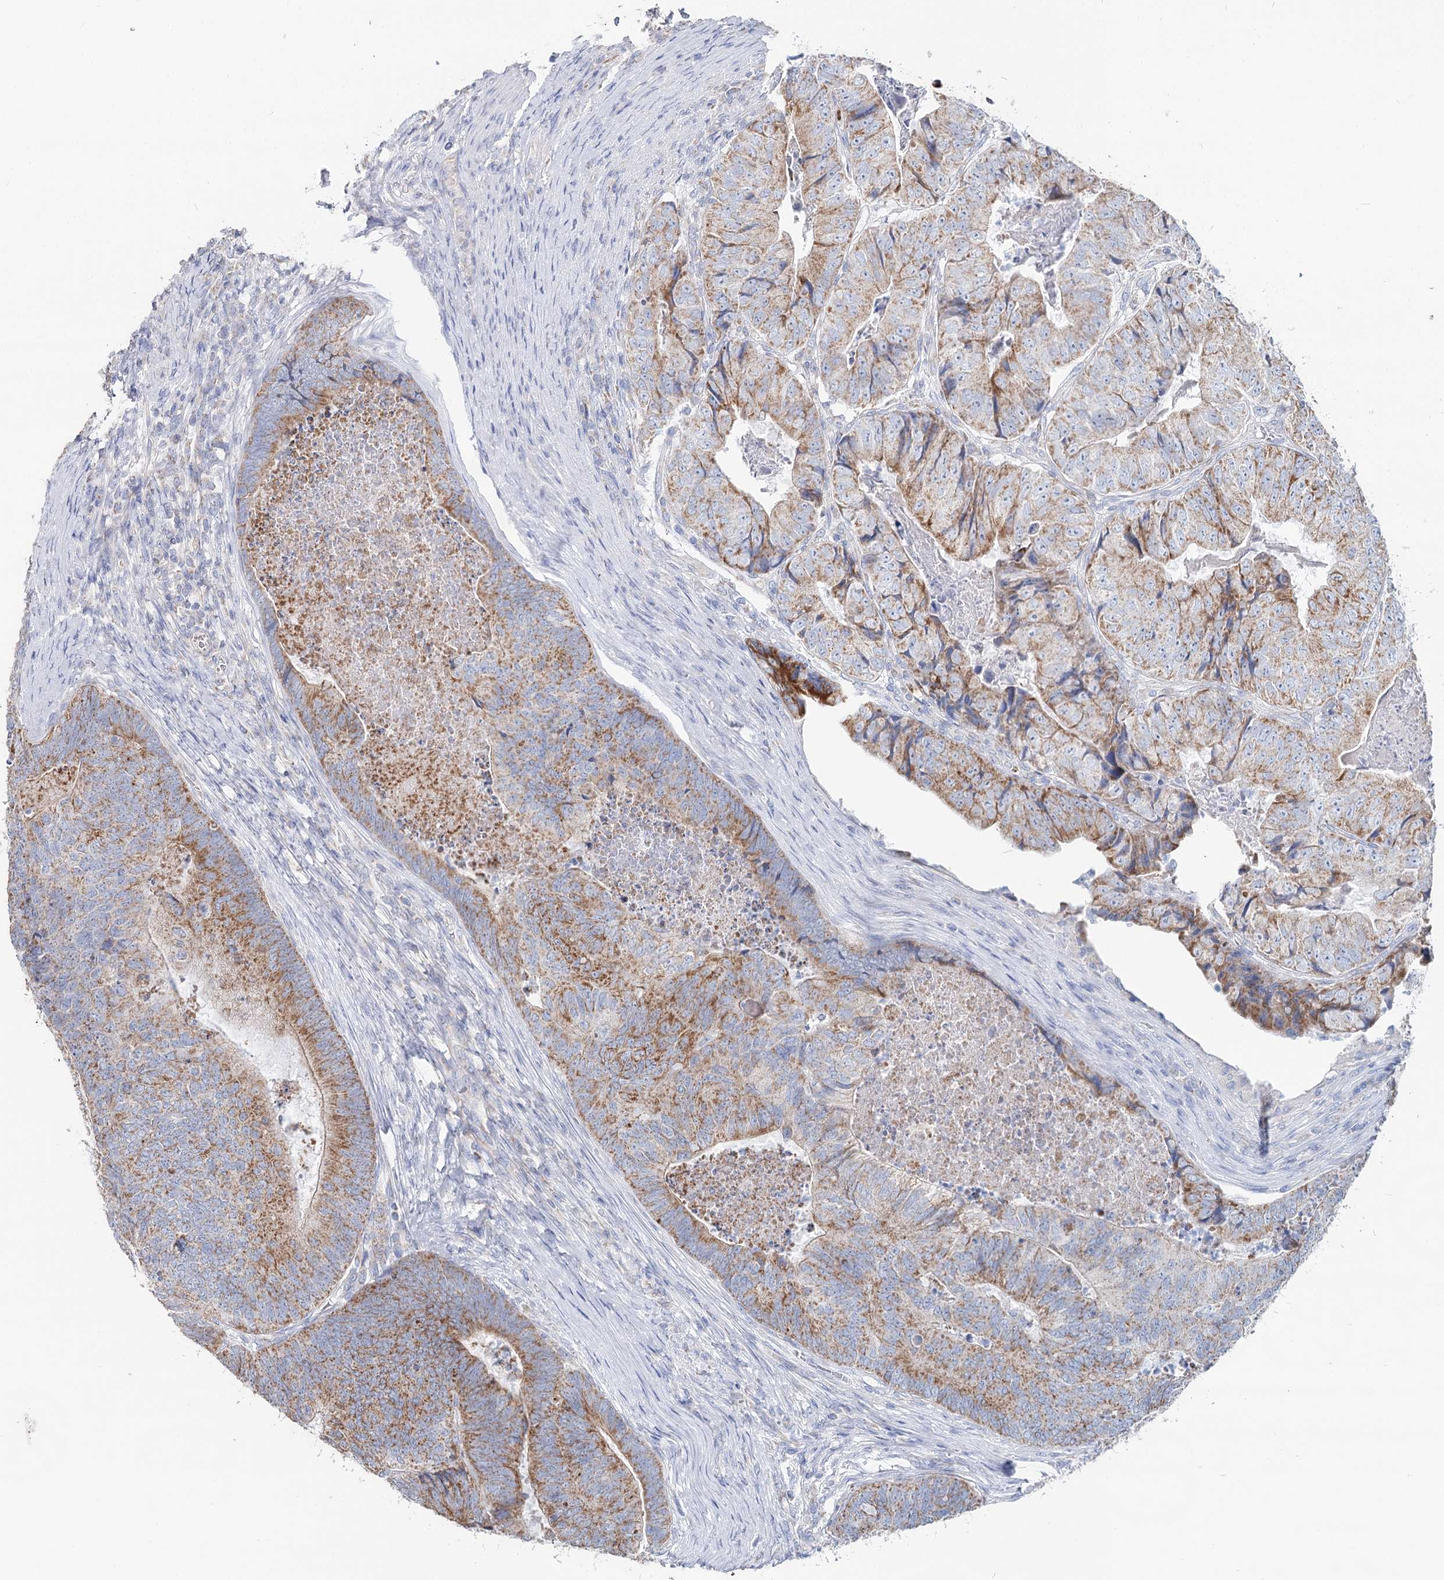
{"staining": {"intensity": "moderate", "quantity": ">75%", "location": "cytoplasmic/membranous"}, "tissue": "colorectal cancer", "cell_type": "Tumor cells", "image_type": "cancer", "snomed": [{"axis": "morphology", "description": "Adenocarcinoma, NOS"}, {"axis": "topography", "description": "Colon"}], "caption": "A histopathology image of adenocarcinoma (colorectal) stained for a protein shows moderate cytoplasmic/membranous brown staining in tumor cells. The staining was performed using DAB, with brown indicating positive protein expression. Nuclei are stained blue with hematoxylin.", "gene": "MCCC2", "patient": {"sex": "female", "age": 67}}